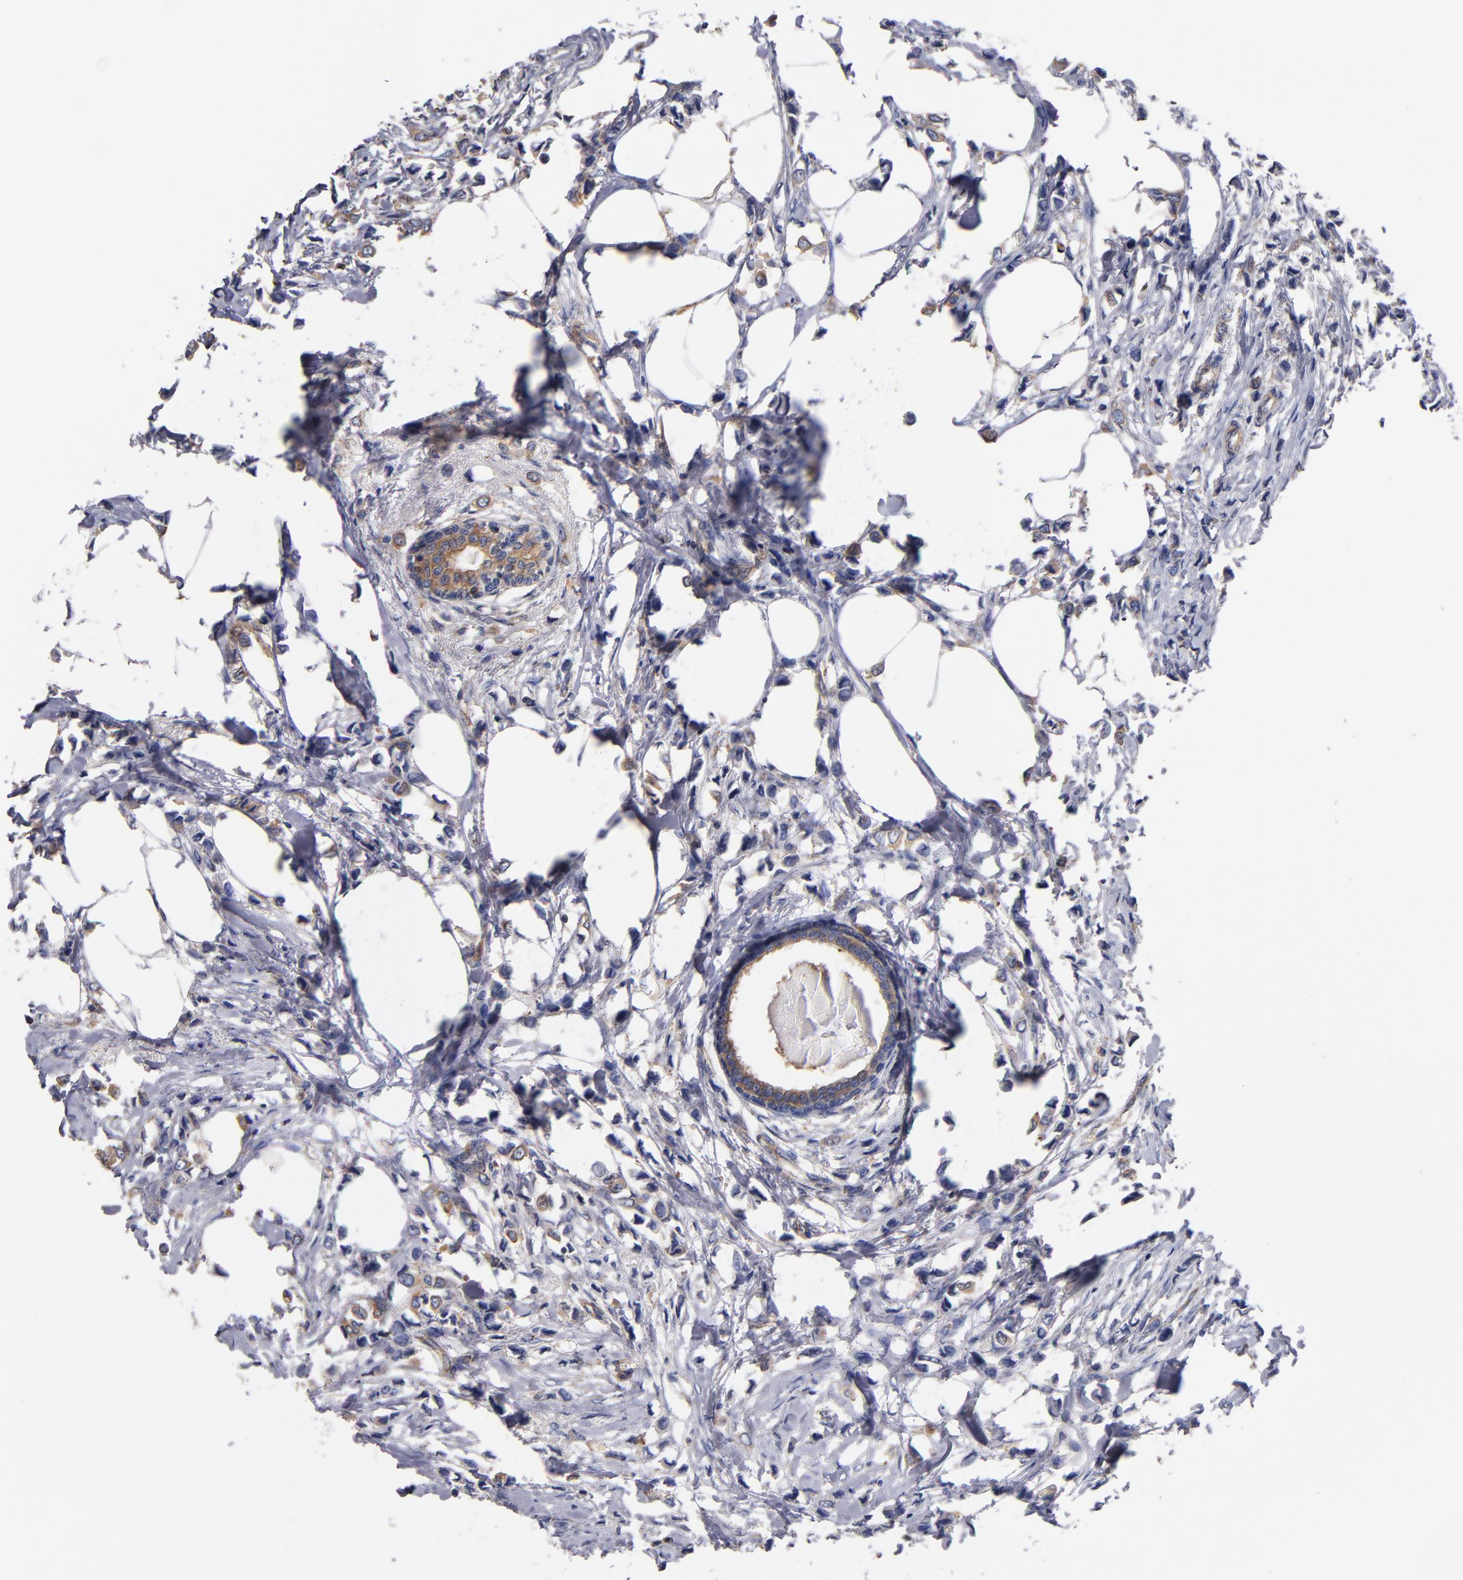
{"staining": {"intensity": "weak", "quantity": ">75%", "location": "cytoplasmic/membranous"}, "tissue": "breast cancer", "cell_type": "Tumor cells", "image_type": "cancer", "snomed": [{"axis": "morphology", "description": "Lobular carcinoma"}, {"axis": "topography", "description": "Breast"}], "caption": "This histopathology image displays immunohistochemistry (IHC) staining of breast lobular carcinoma, with low weak cytoplasmic/membranous staining in about >75% of tumor cells.", "gene": "ESYT2", "patient": {"sex": "female", "age": 51}}